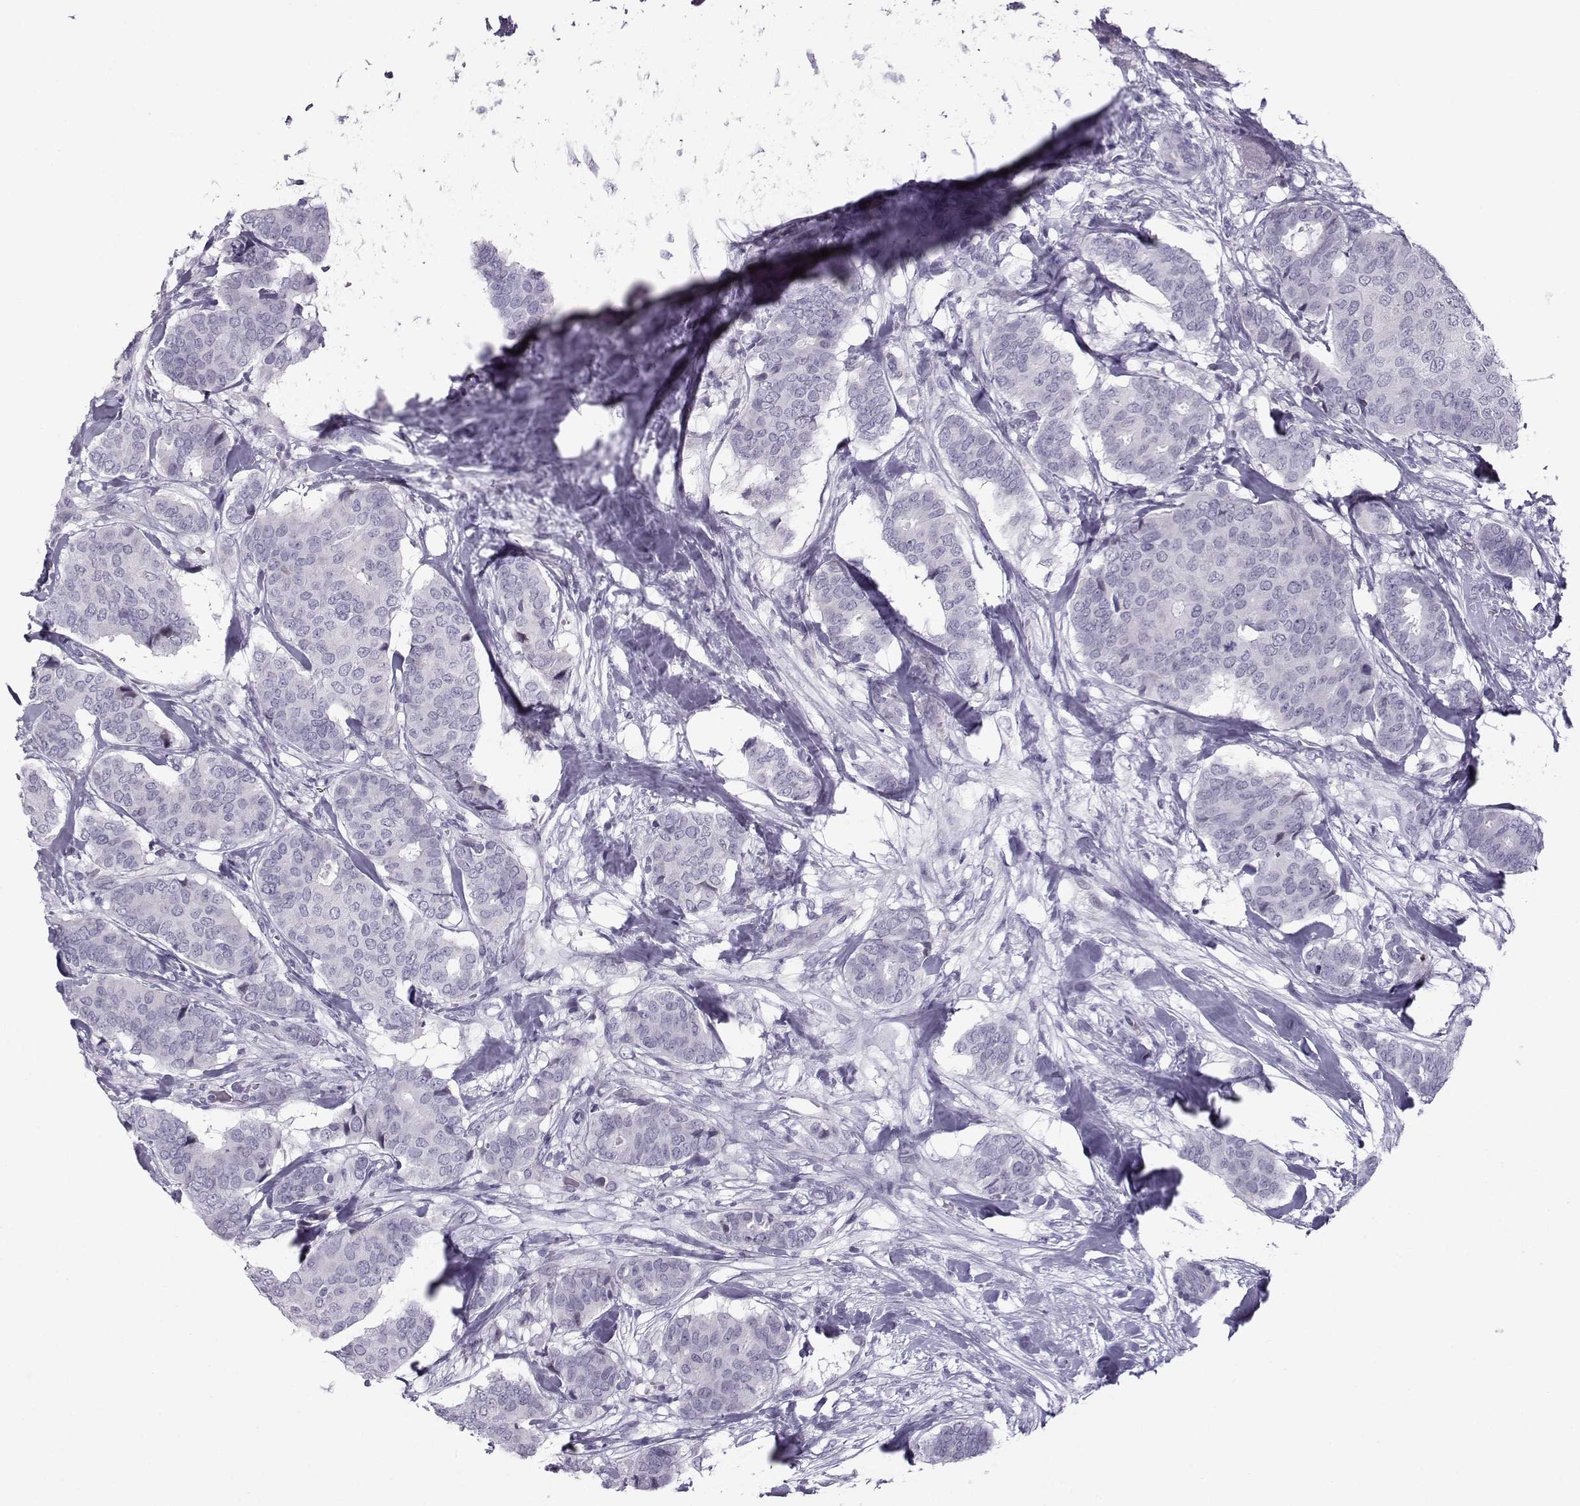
{"staining": {"intensity": "negative", "quantity": "none", "location": "none"}, "tissue": "breast cancer", "cell_type": "Tumor cells", "image_type": "cancer", "snomed": [{"axis": "morphology", "description": "Duct carcinoma"}, {"axis": "topography", "description": "Breast"}], "caption": "Tumor cells are negative for brown protein staining in breast cancer.", "gene": "DMRT3", "patient": {"sex": "female", "age": 75}}